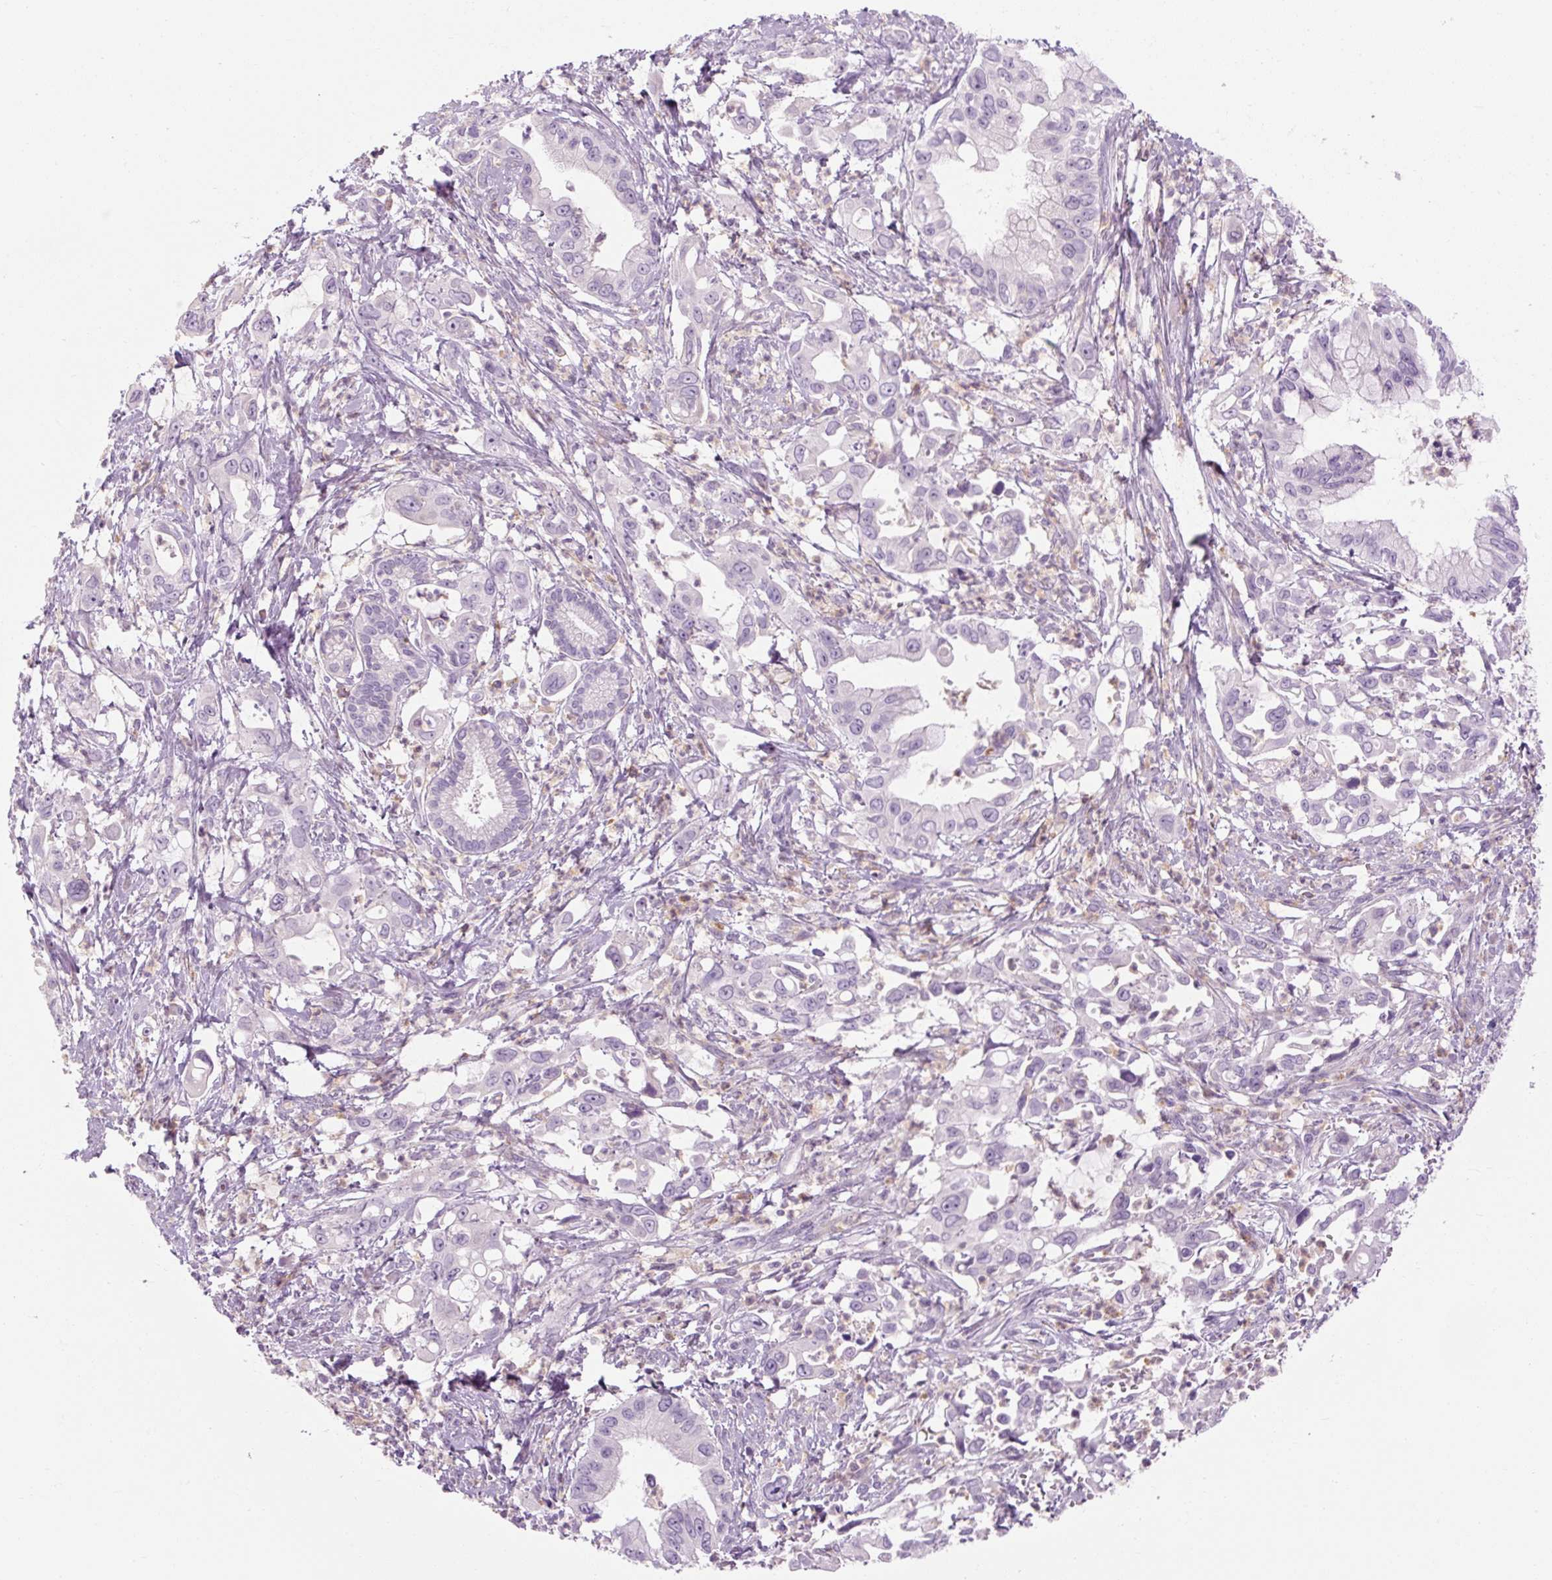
{"staining": {"intensity": "negative", "quantity": "none", "location": "none"}, "tissue": "pancreatic cancer", "cell_type": "Tumor cells", "image_type": "cancer", "snomed": [{"axis": "morphology", "description": "Adenocarcinoma, NOS"}, {"axis": "topography", "description": "Pancreas"}], "caption": "Tumor cells show no significant protein positivity in pancreatic cancer (adenocarcinoma).", "gene": "TIGD2", "patient": {"sex": "male", "age": 61}}